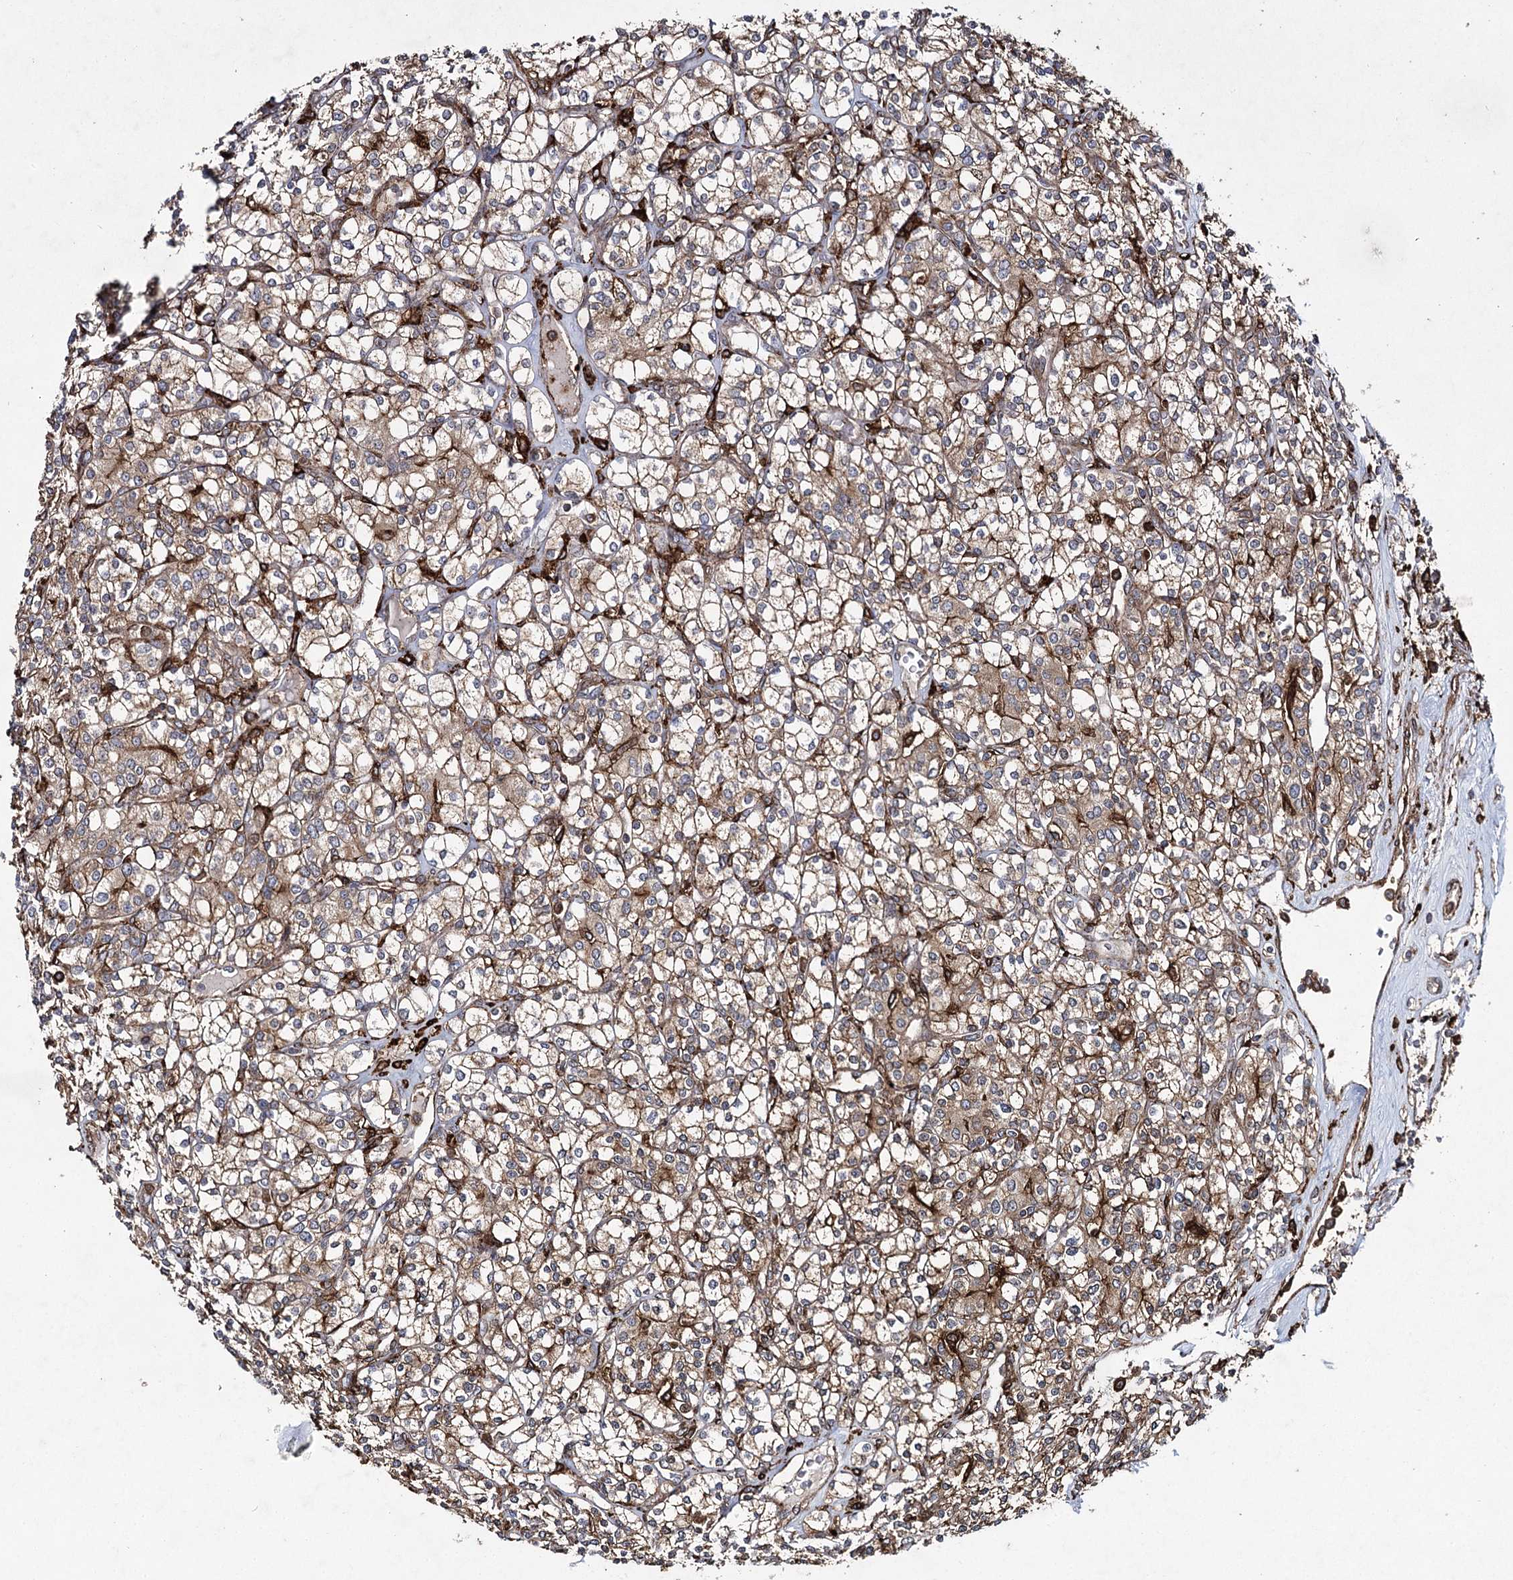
{"staining": {"intensity": "moderate", "quantity": ">75%", "location": "cytoplasmic/membranous"}, "tissue": "renal cancer", "cell_type": "Tumor cells", "image_type": "cancer", "snomed": [{"axis": "morphology", "description": "Adenocarcinoma, NOS"}, {"axis": "topography", "description": "Kidney"}], "caption": "This is an image of IHC staining of renal cancer (adenocarcinoma), which shows moderate staining in the cytoplasmic/membranous of tumor cells.", "gene": "DCUN1D4", "patient": {"sex": "male", "age": 77}}